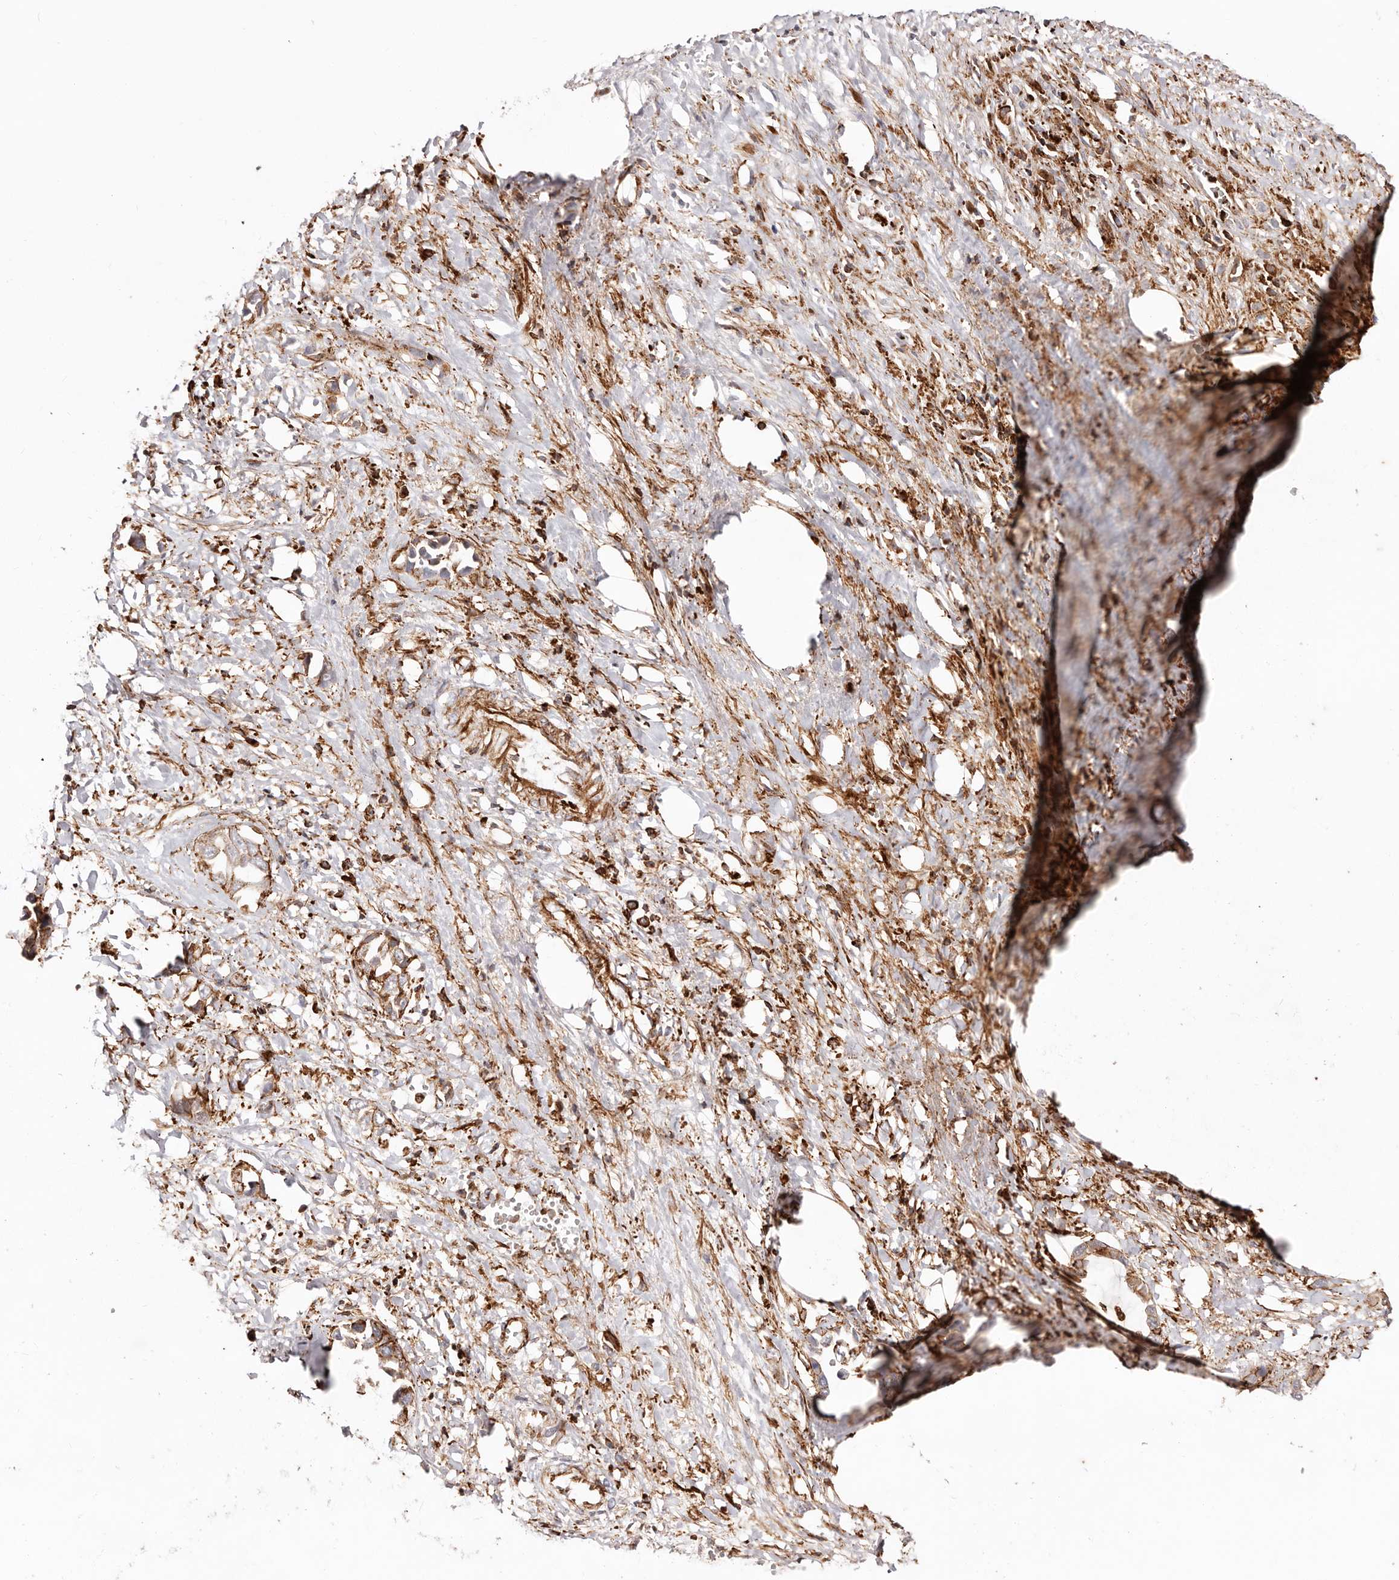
{"staining": {"intensity": "strong", "quantity": "25%-75%", "location": "cytoplasmic/membranous"}, "tissue": "liver cancer", "cell_type": "Tumor cells", "image_type": "cancer", "snomed": [{"axis": "morphology", "description": "Cholangiocarcinoma"}, {"axis": "topography", "description": "Liver"}], "caption": "Immunohistochemical staining of cholangiocarcinoma (liver) demonstrates high levels of strong cytoplasmic/membranous staining in about 25%-75% of tumor cells.", "gene": "PTPN22", "patient": {"sex": "female", "age": 52}}